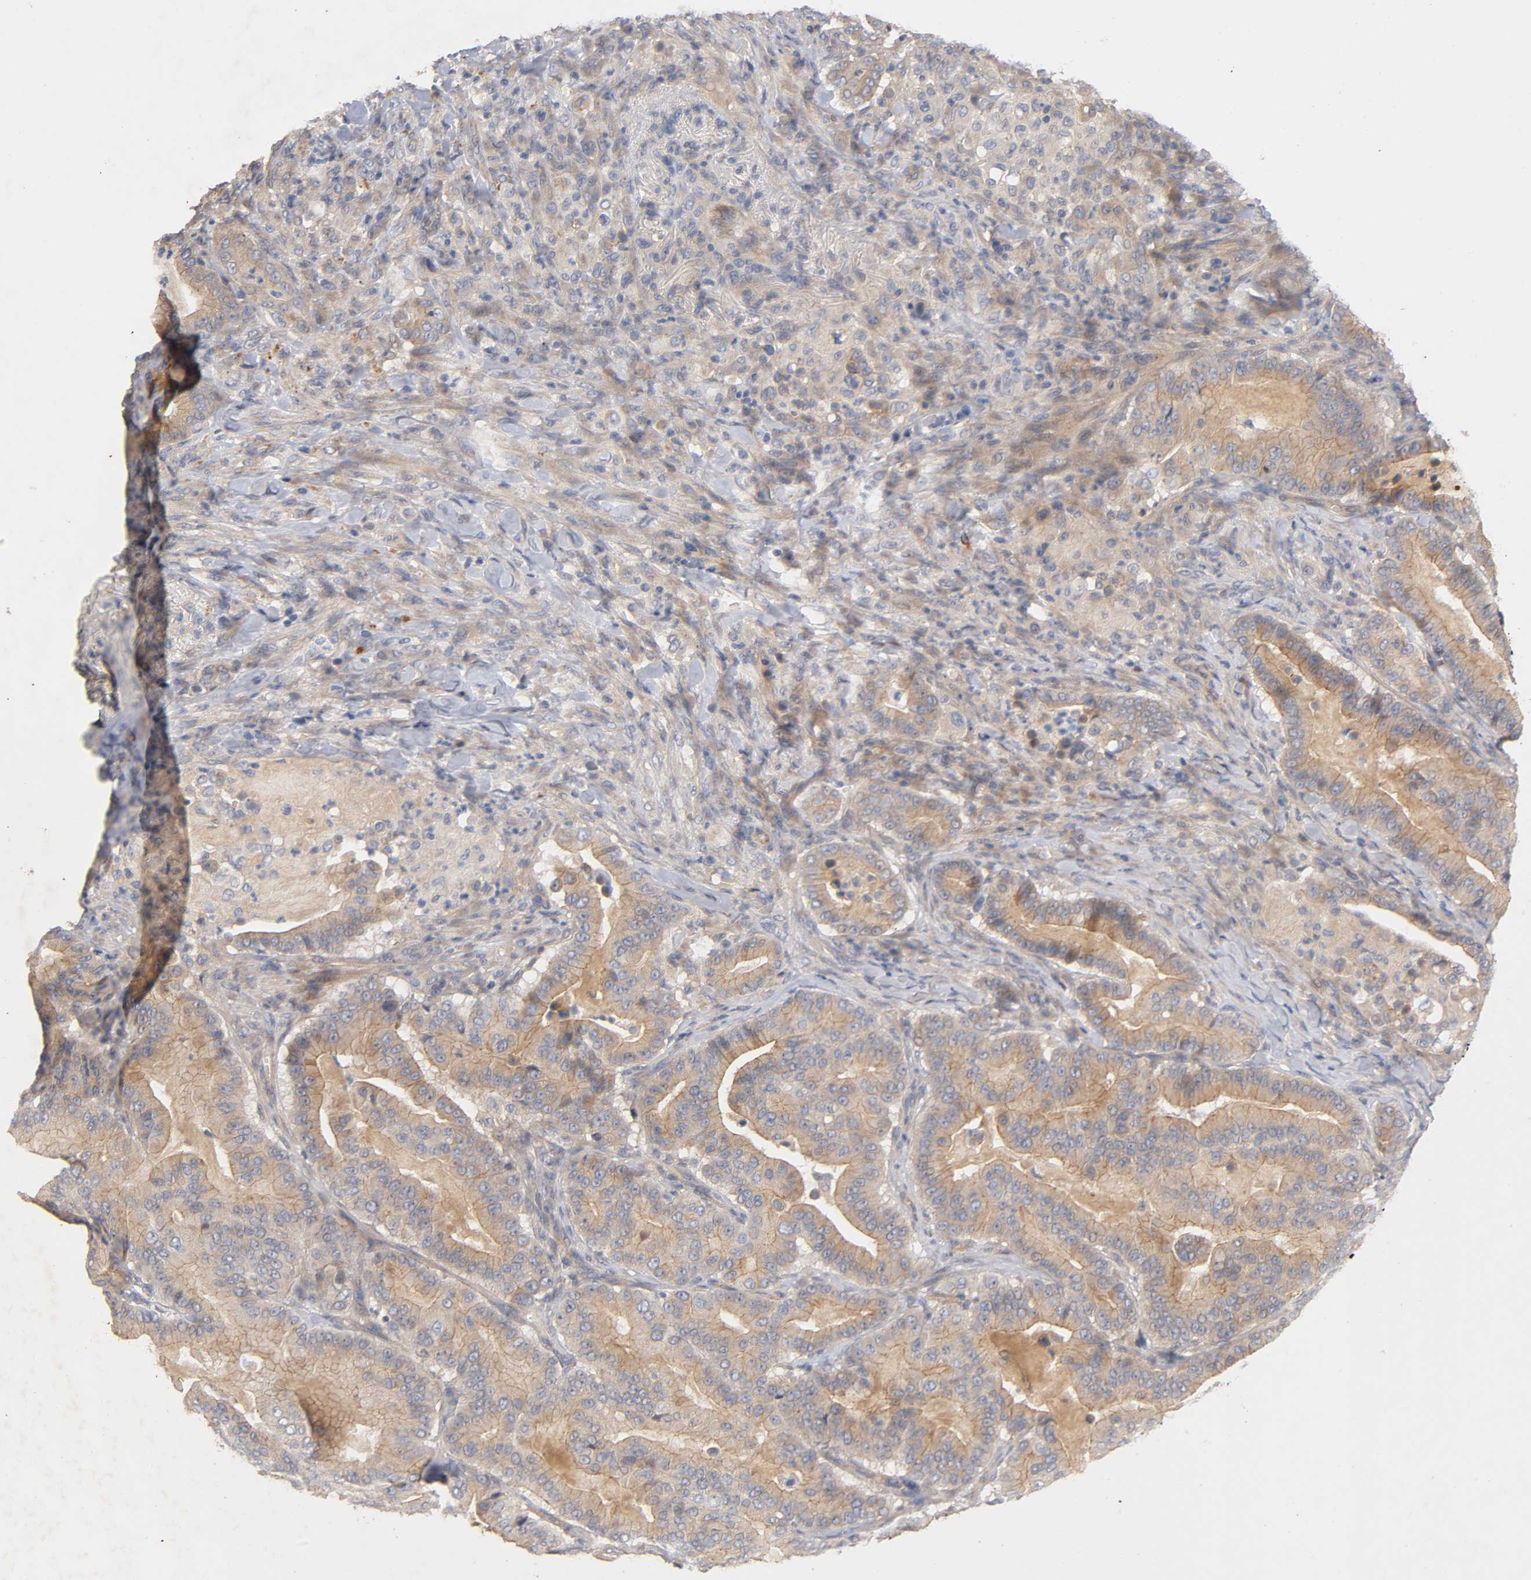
{"staining": {"intensity": "moderate", "quantity": ">75%", "location": "cytoplasmic/membranous"}, "tissue": "pancreatic cancer", "cell_type": "Tumor cells", "image_type": "cancer", "snomed": [{"axis": "morphology", "description": "Adenocarcinoma, NOS"}, {"axis": "topography", "description": "Pancreas"}], "caption": "Immunohistochemical staining of adenocarcinoma (pancreatic) demonstrates medium levels of moderate cytoplasmic/membranous staining in about >75% of tumor cells.", "gene": "PDZD11", "patient": {"sex": "male", "age": 63}}